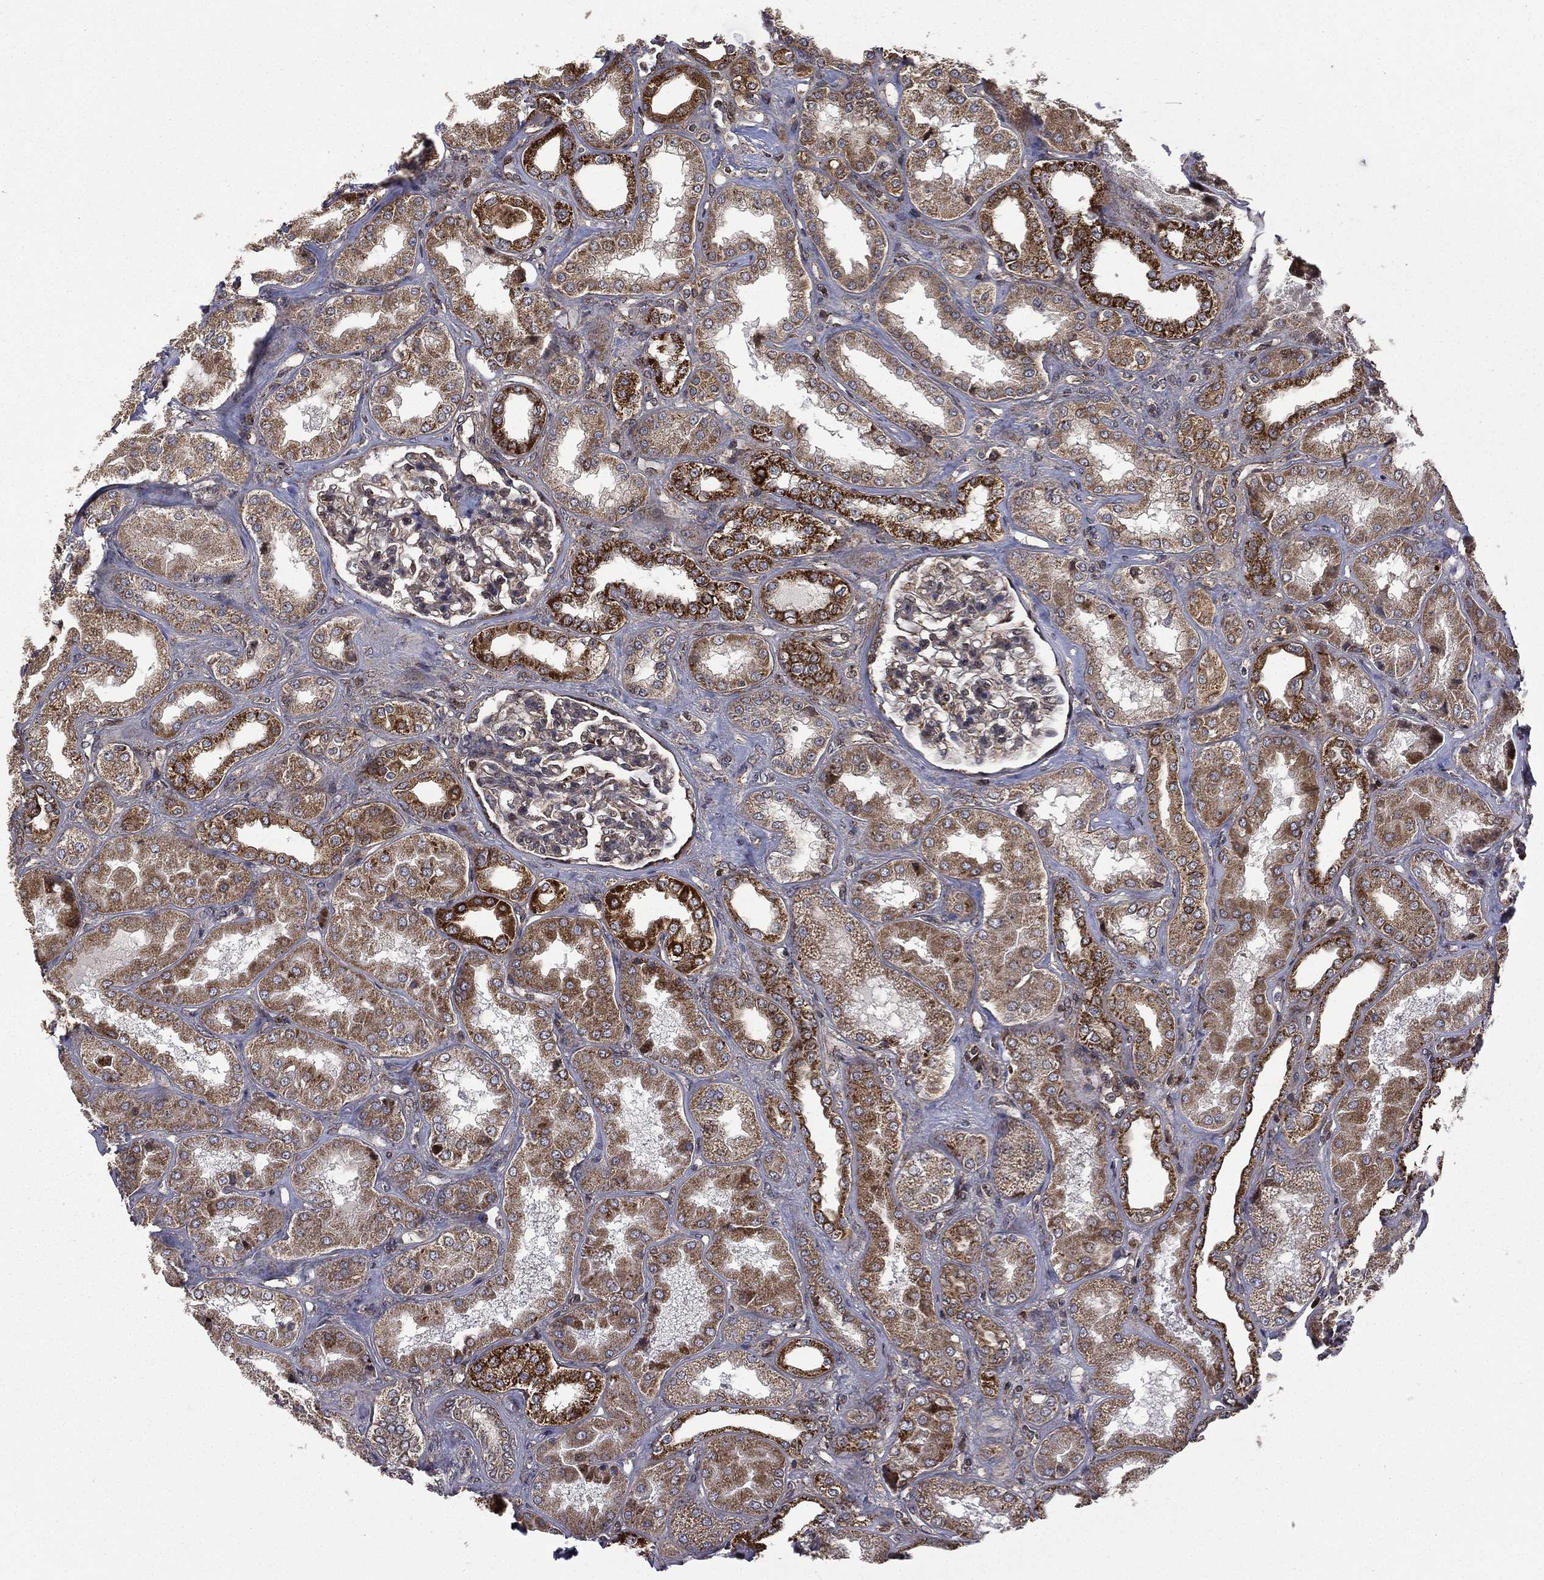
{"staining": {"intensity": "moderate", "quantity": "<25%", "location": "cytoplasmic/membranous"}, "tissue": "kidney", "cell_type": "Cells in glomeruli", "image_type": "normal", "snomed": [{"axis": "morphology", "description": "Normal tissue, NOS"}, {"axis": "topography", "description": "Kidney"}], "caption": "Moderate cytoplasmic/membranous staining for a protein is identified in approximately <25% of cells in glomeruli of benign kidney using immunohistochemistry (IHC).", "gene": "GIMAP6", "patient": {"sex": "female", "age": 56}}